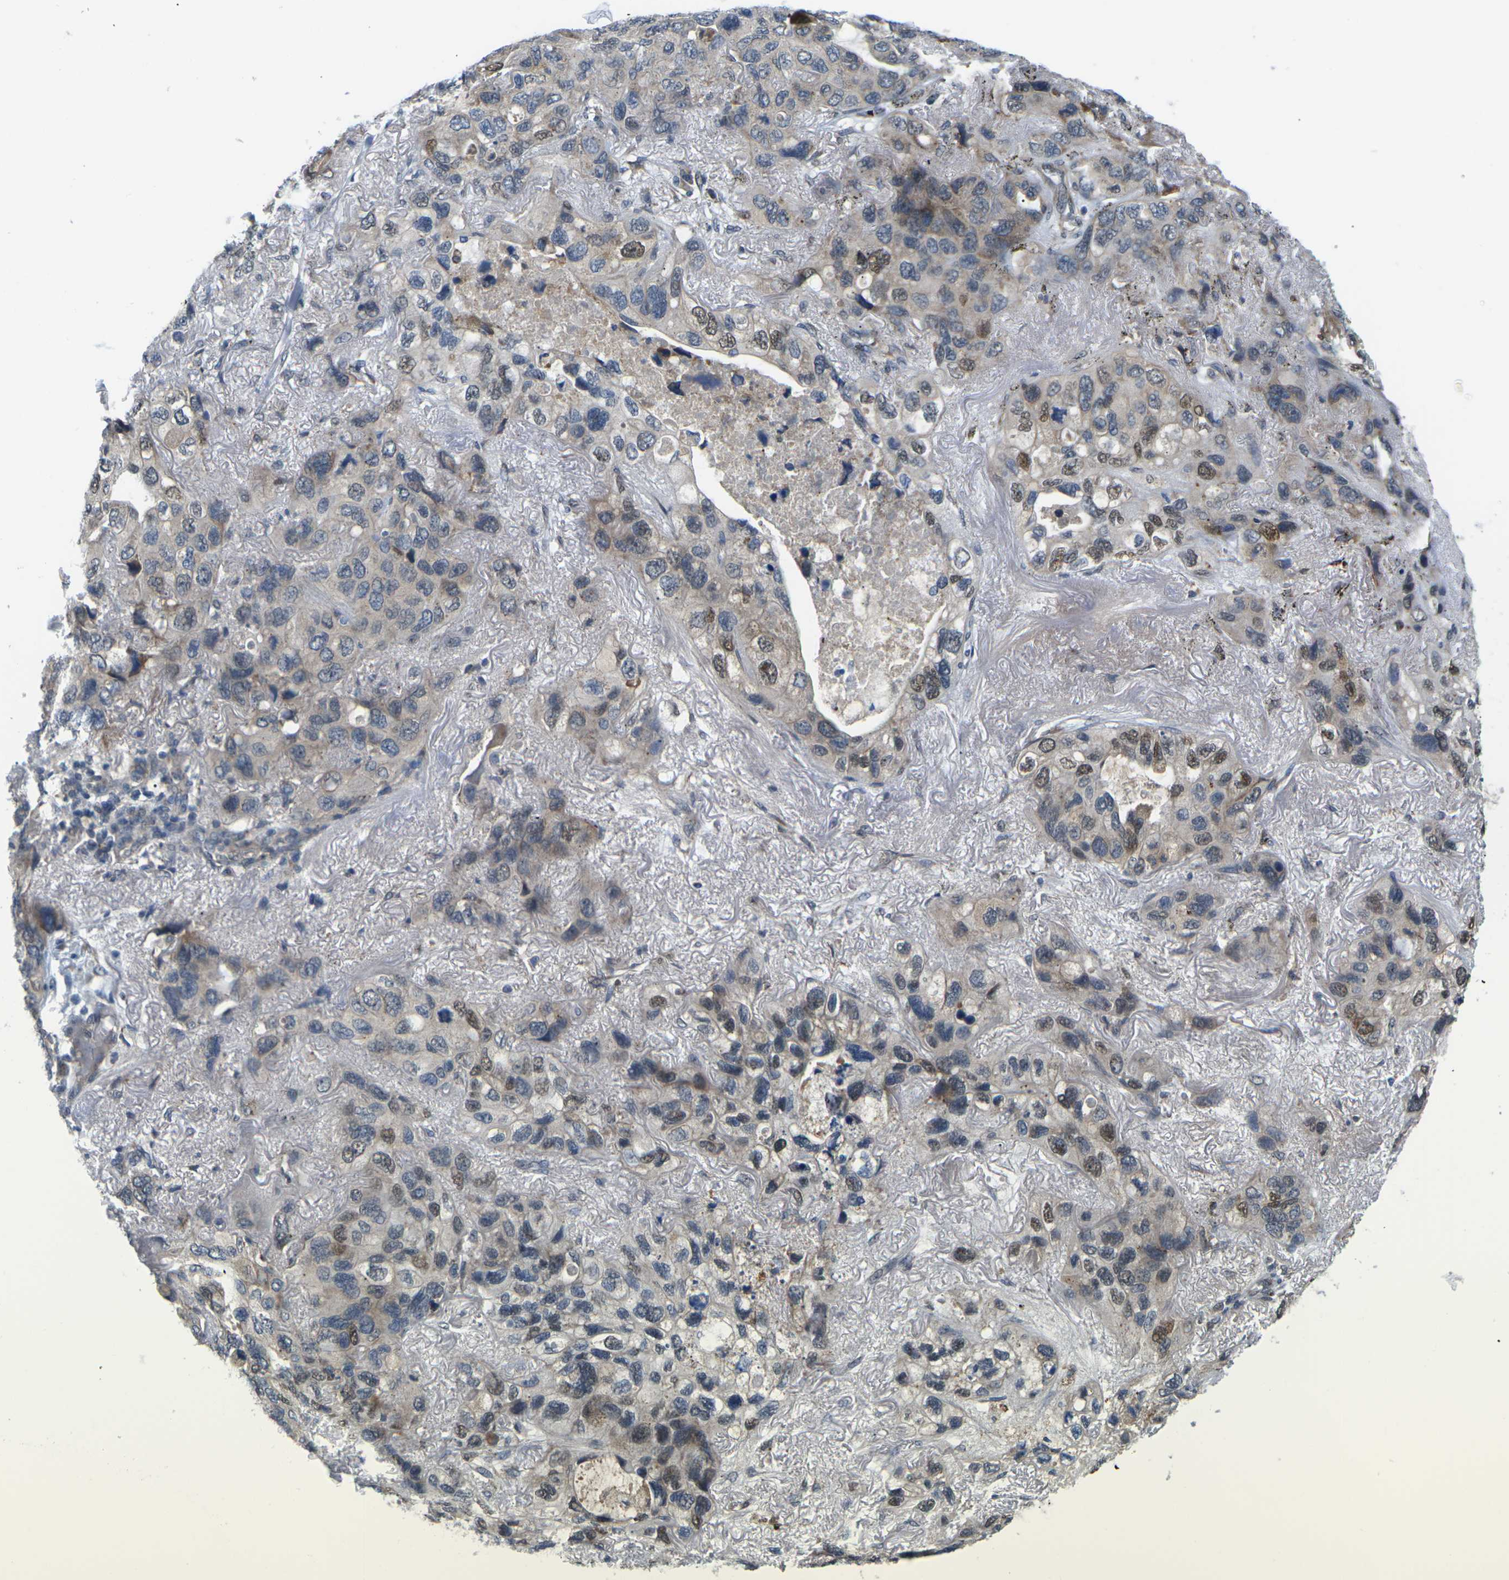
{"staining": {"intensity": "moderate", "quantity": "25%-75%", "location": "nuclear"}, "tissue": "lung cancer", "cell_type": "Tumor cells", "image_type": "cancer", "snomed": [{"axis": "morphology", "description": "Squamous cell carcinoma, NOS"}, {"axis": "topography", "description": "Lung"}], "caption": "Lung squamous cell carcinoma stained with a protein marker shows moderate staining in tumor cells.", "gene": "ERBB4", "patient": {"sex": "female", "age": 73}}